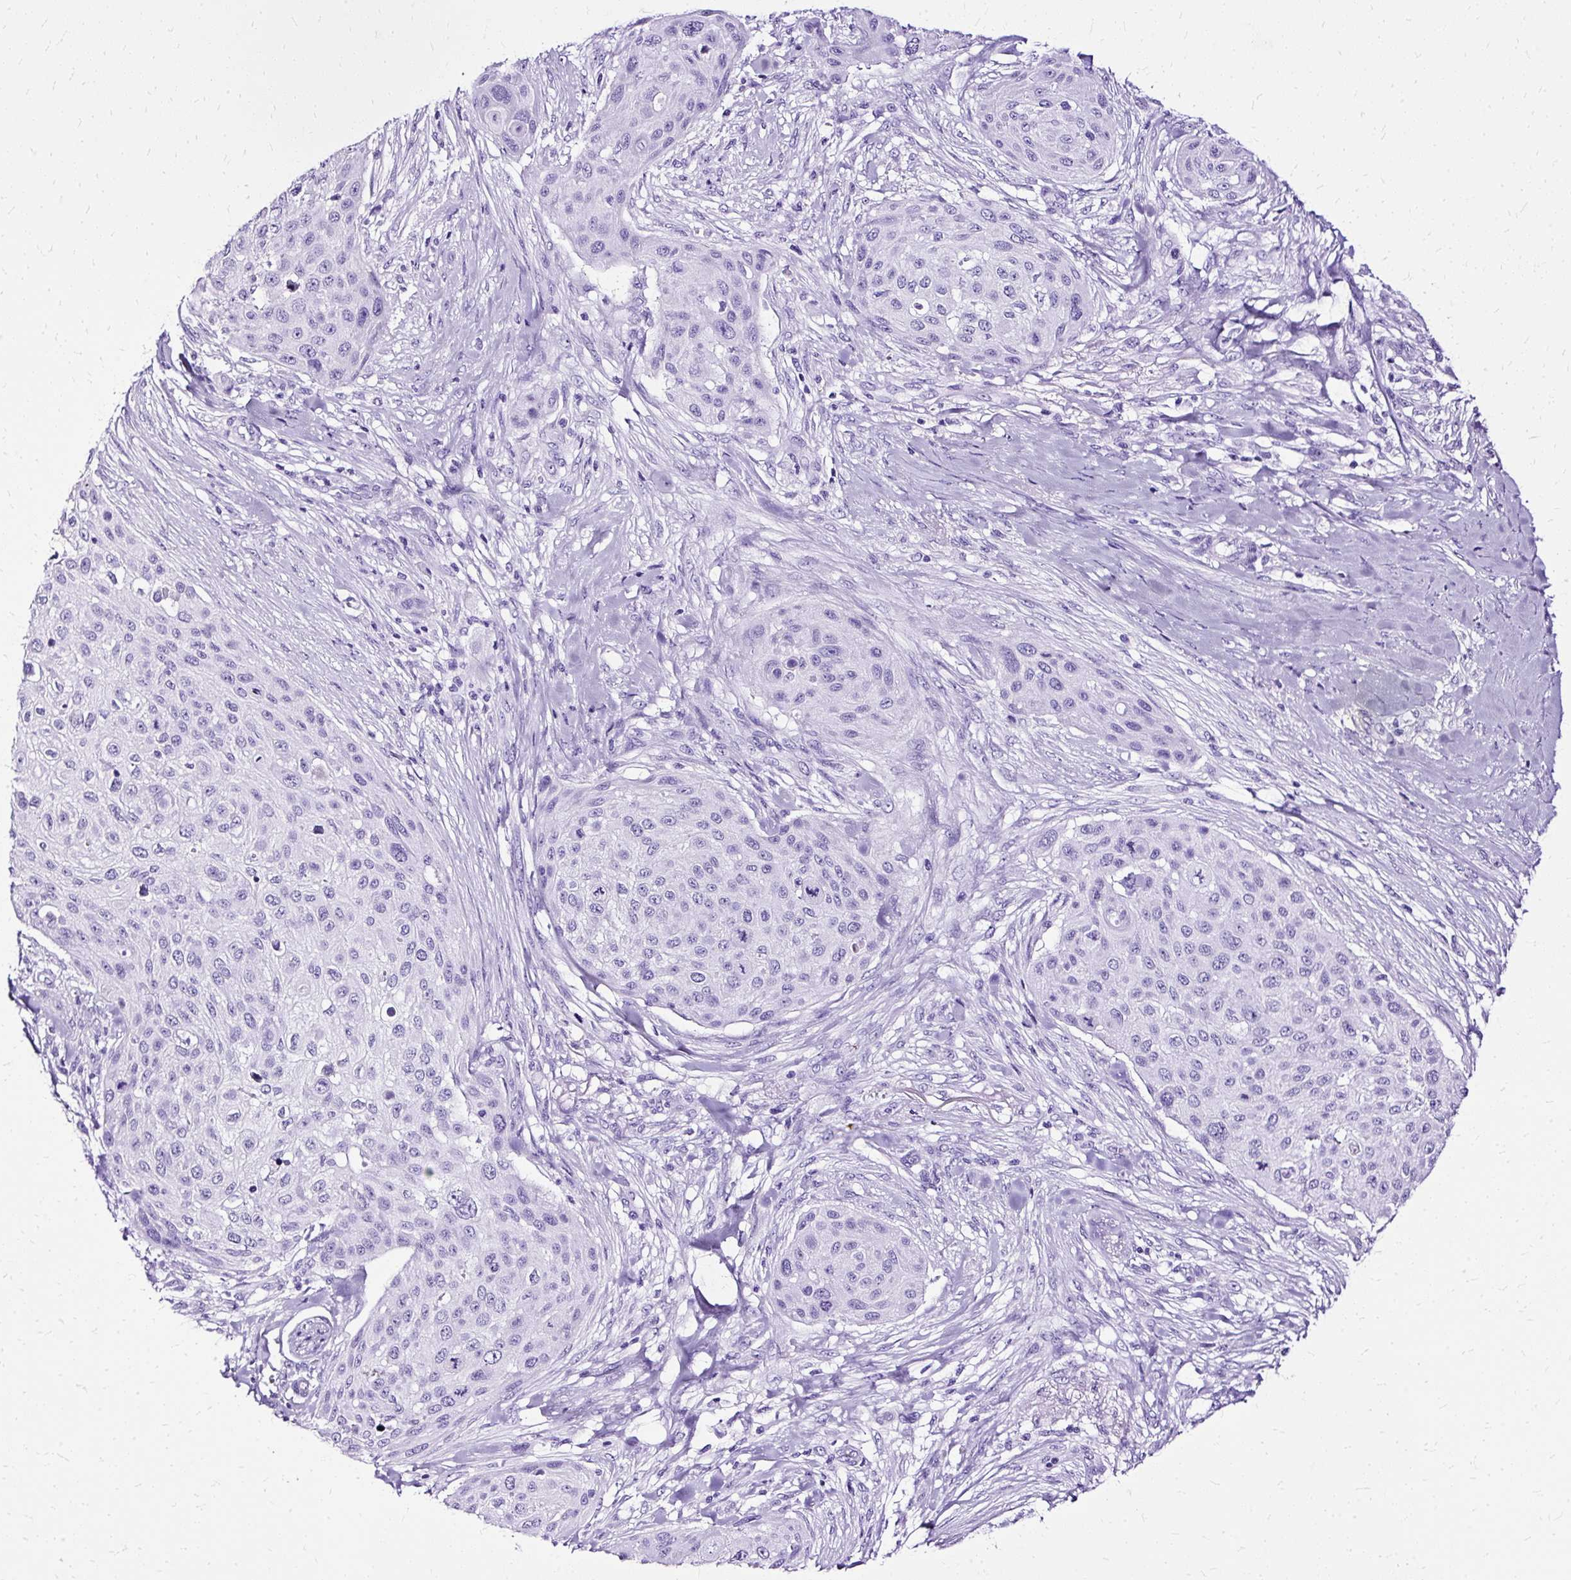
{"staining": {"intensity": "negative", "quantity": "none", "location": "none"}, "tissue": "skin cancer", "cell_type": "Tumor cells", "image_type": "cancer", "snomed": [{"axis": "morphology", "description": "Squamous cell carcinoma, NOS"}, {"axis": "topography", "description": "Skin"}], "caption": "Immunohistochemistry image of skin squamous cell carcinoma stained for a protein (brown), which demonstrates no staining in tumor cells.", "gene": "SLC8A2", "patient": {"sex": "female", "age": 87}}